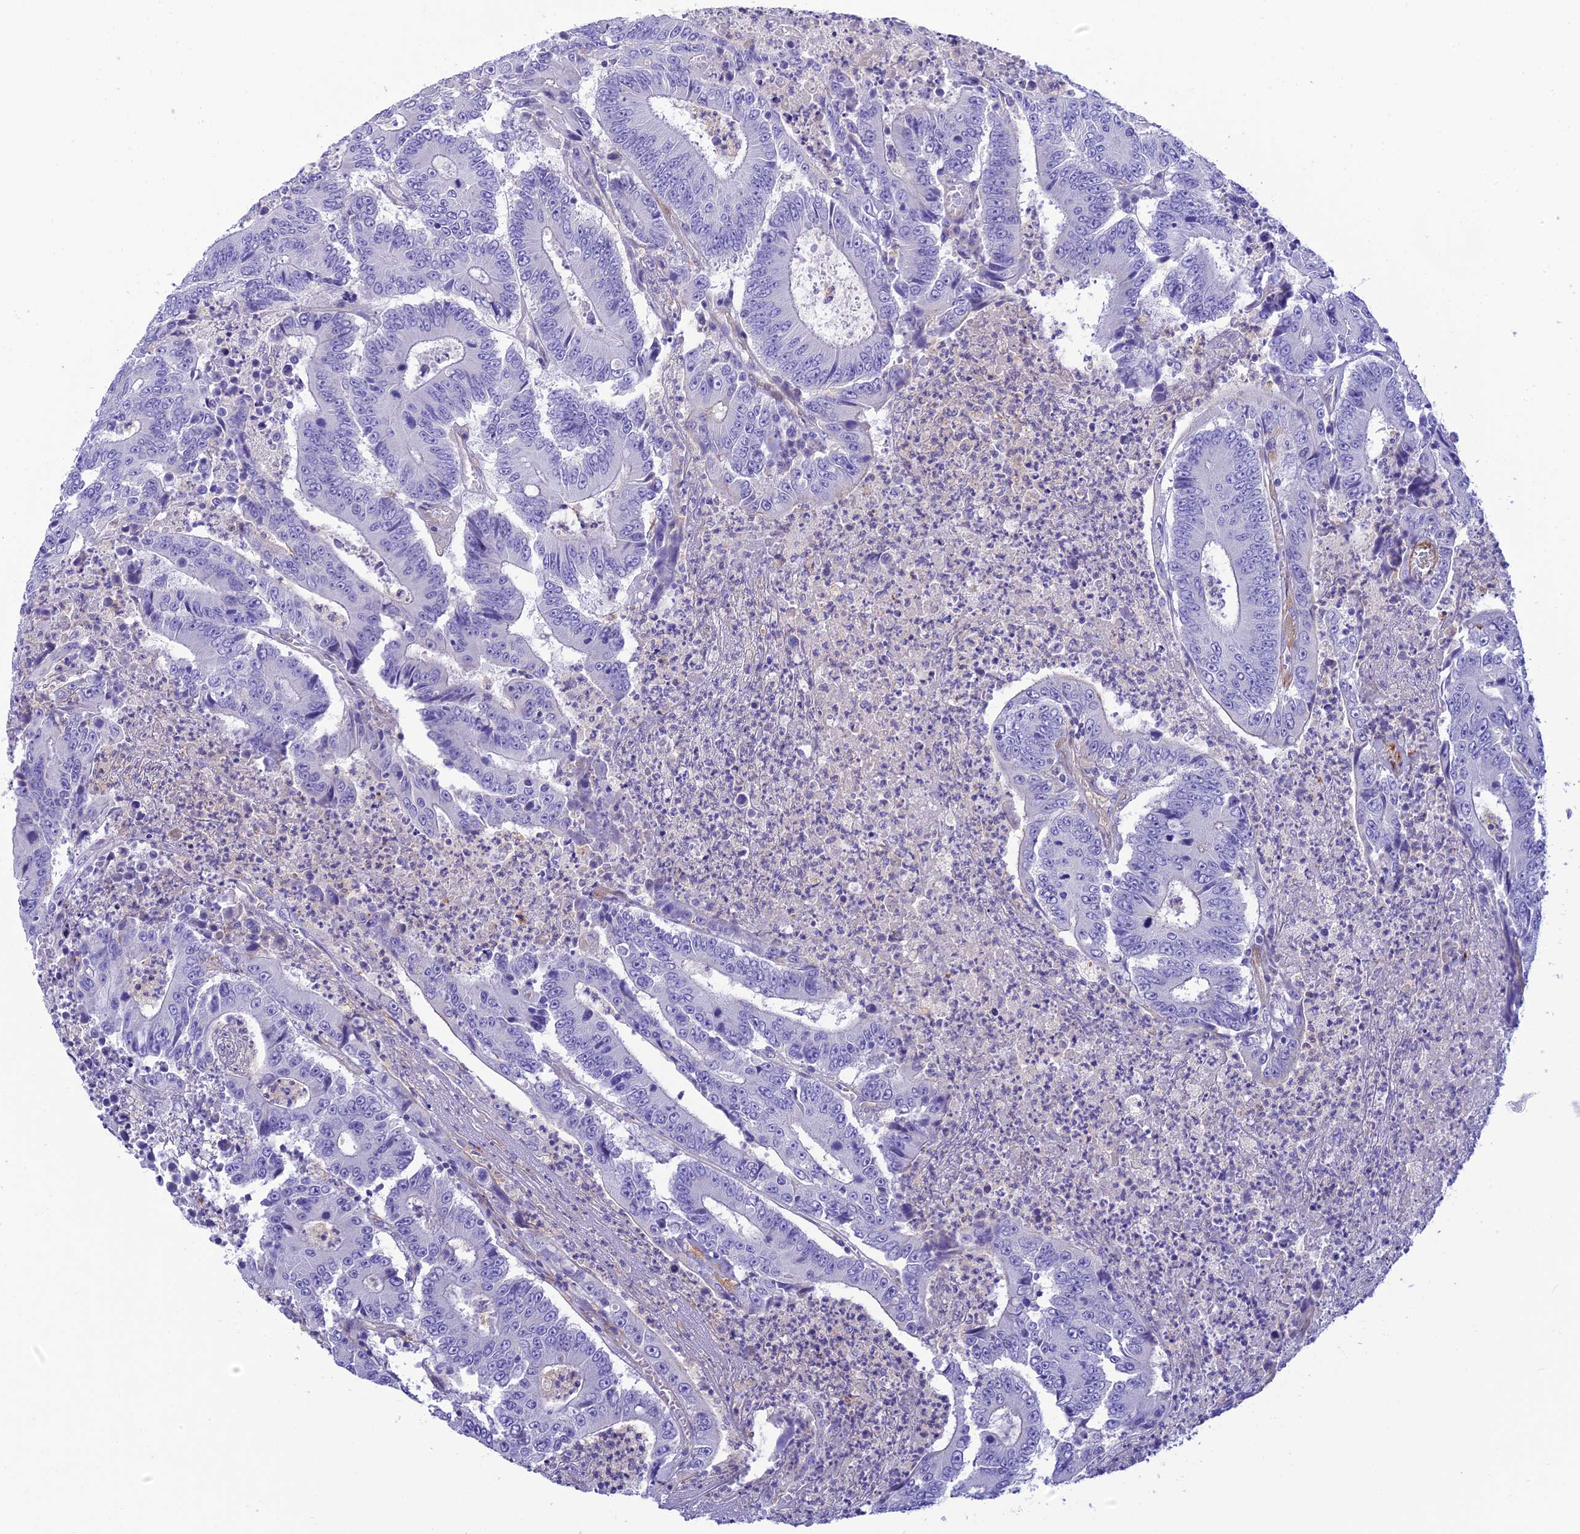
{"staining": {"intensity": "negative", "quantity": "none", "location": "none"}, "tissue": "colorectal cancer", "cell_type": "Tumor cells", "image_type": "cancer", "snomed": [{"axis": "morphology", "description": "Adenocarcinoma, NOS"}, {"axis": "topography", "description": "Colon"}], "caption": "Immunohistochemistry of adenocarcinoma (colorectal) demonstrates no staining in tumor cells.", "gene": "ZDHHC16", "patient": {"sex": "male", "age": 83}}